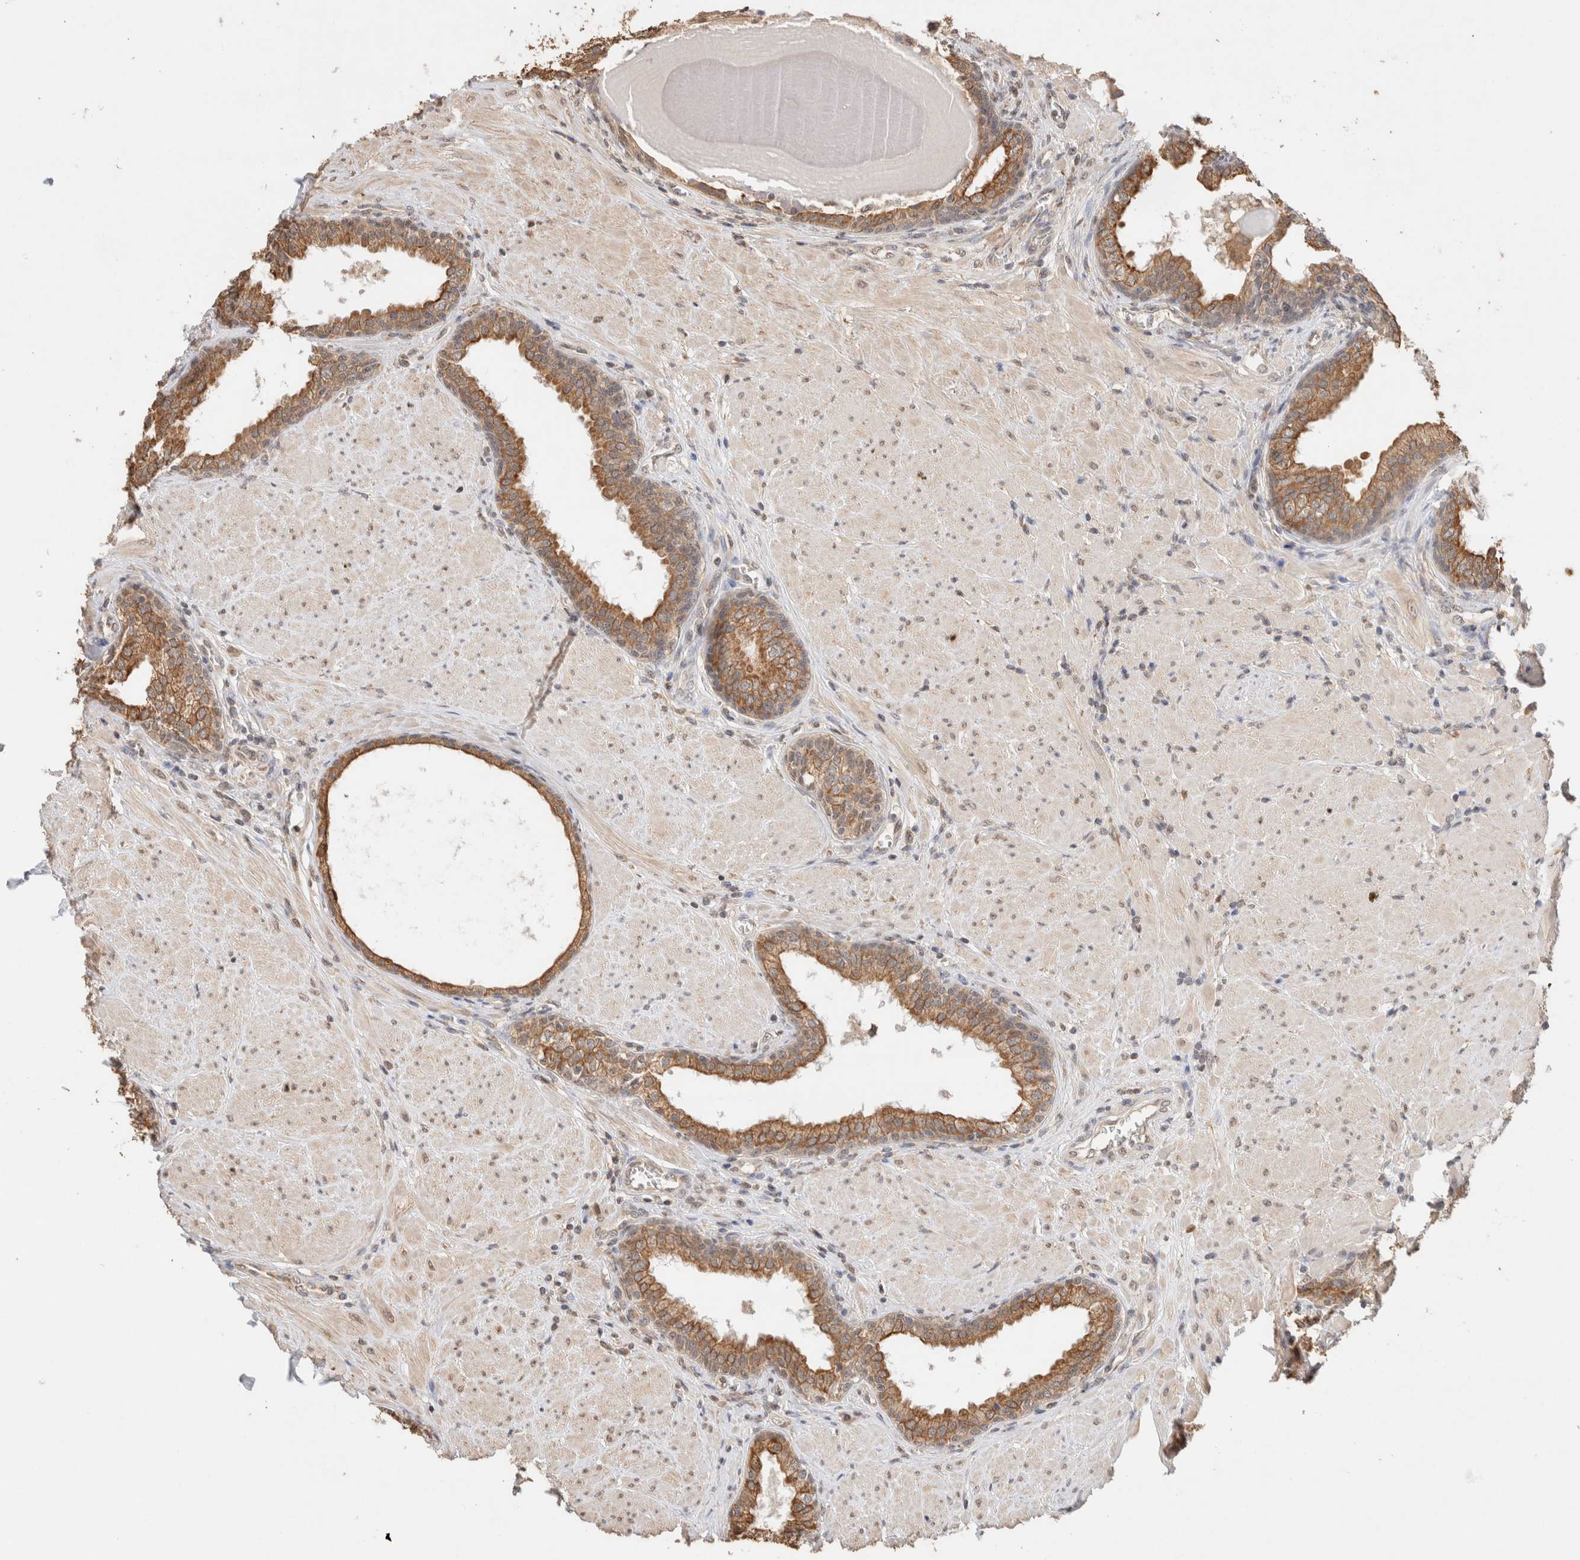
{"staining": {"intensity": "moderate", "quantity": ">75%", "location": "cytoplasmic/membranous"}, "tissue": "prostate", "cell_type": "Glandular cells", "image_type": "normal", "snomed": [{"axis": "morphology", "description": "Normal tissue, NOS"}, {"axis": "topography", "description": "Prostate"}], "caption": "Immunohistochemistry (IHC) staining of normal prostate, which demonstrates medium levels of moderate cytoplasmic/membranous expression in approximately >75% of glandular cells indicating moderate cytoplasmic/membranous protein staining. The staining was performed using DAB (brown) for protein detection and nuclei were counterstained in hematoxylin (blue).", "gene": "CA13", "patient": {"sex": "male", "age": 51}}